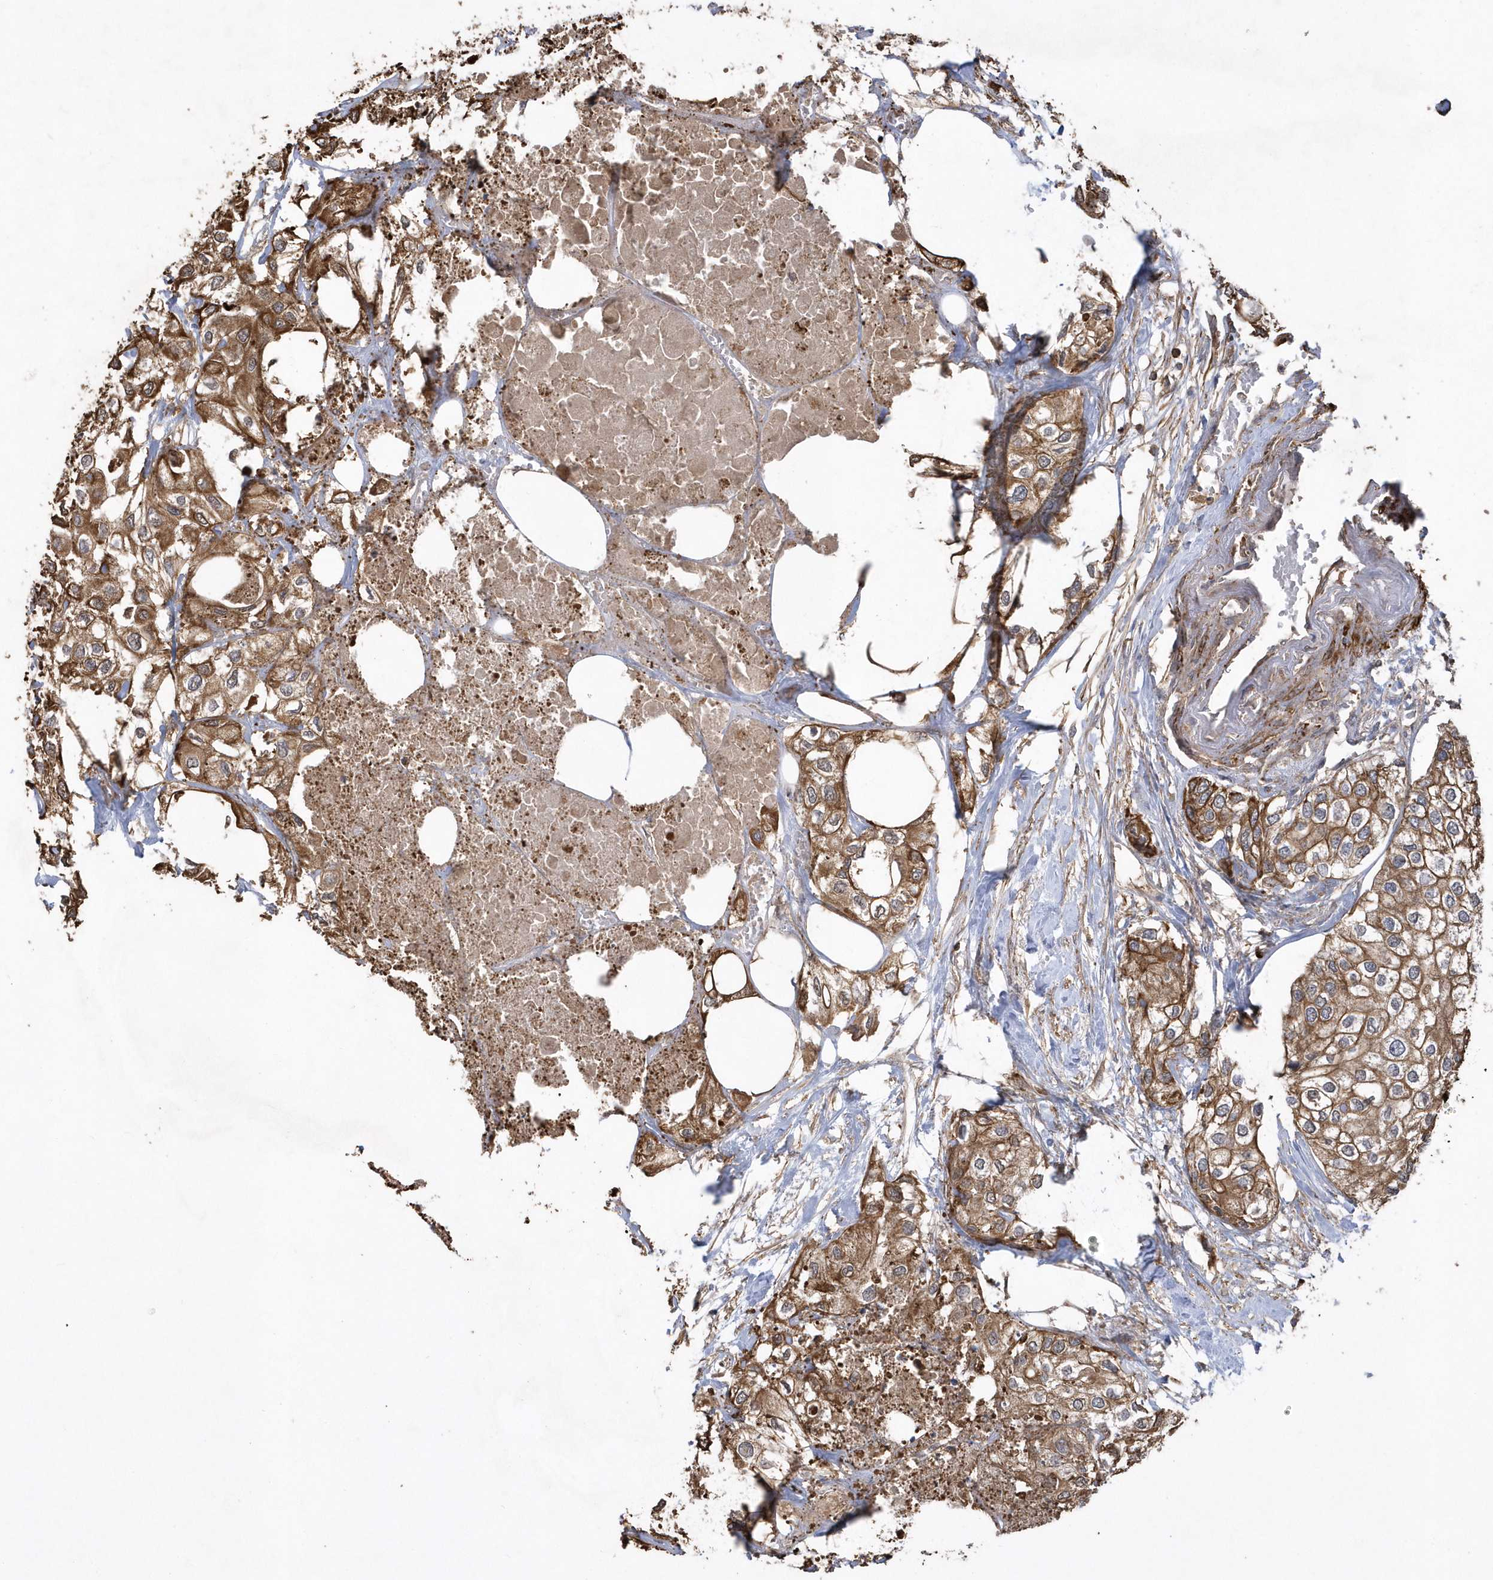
{"staining": {"intensity": "moderate", "quantity": ">75%", "location": "cytoplasmic/membranous"}, "tissue": "urothelial cancer", "cell_type": "Tumor cells", "image_type": "cancer", "snomed": [{"axis": "morphology", "description": "Urothelial carcinoma, High grade"}, {"axis": "topography", "description": "Urinary bladder"}], "caption": "High-grade urothelial carcinoma tissue exhibits moderate cytoplasmic/membranous staining in about >75% of tumor cells The staining was performed using DAB (3,3'-diaminobenzidine), with brown indicating positive protein expression. Nuclei are stained blue with hematoxylin.", "gene": "SENP8", "patient": {"sex": "male", "age": 64}}